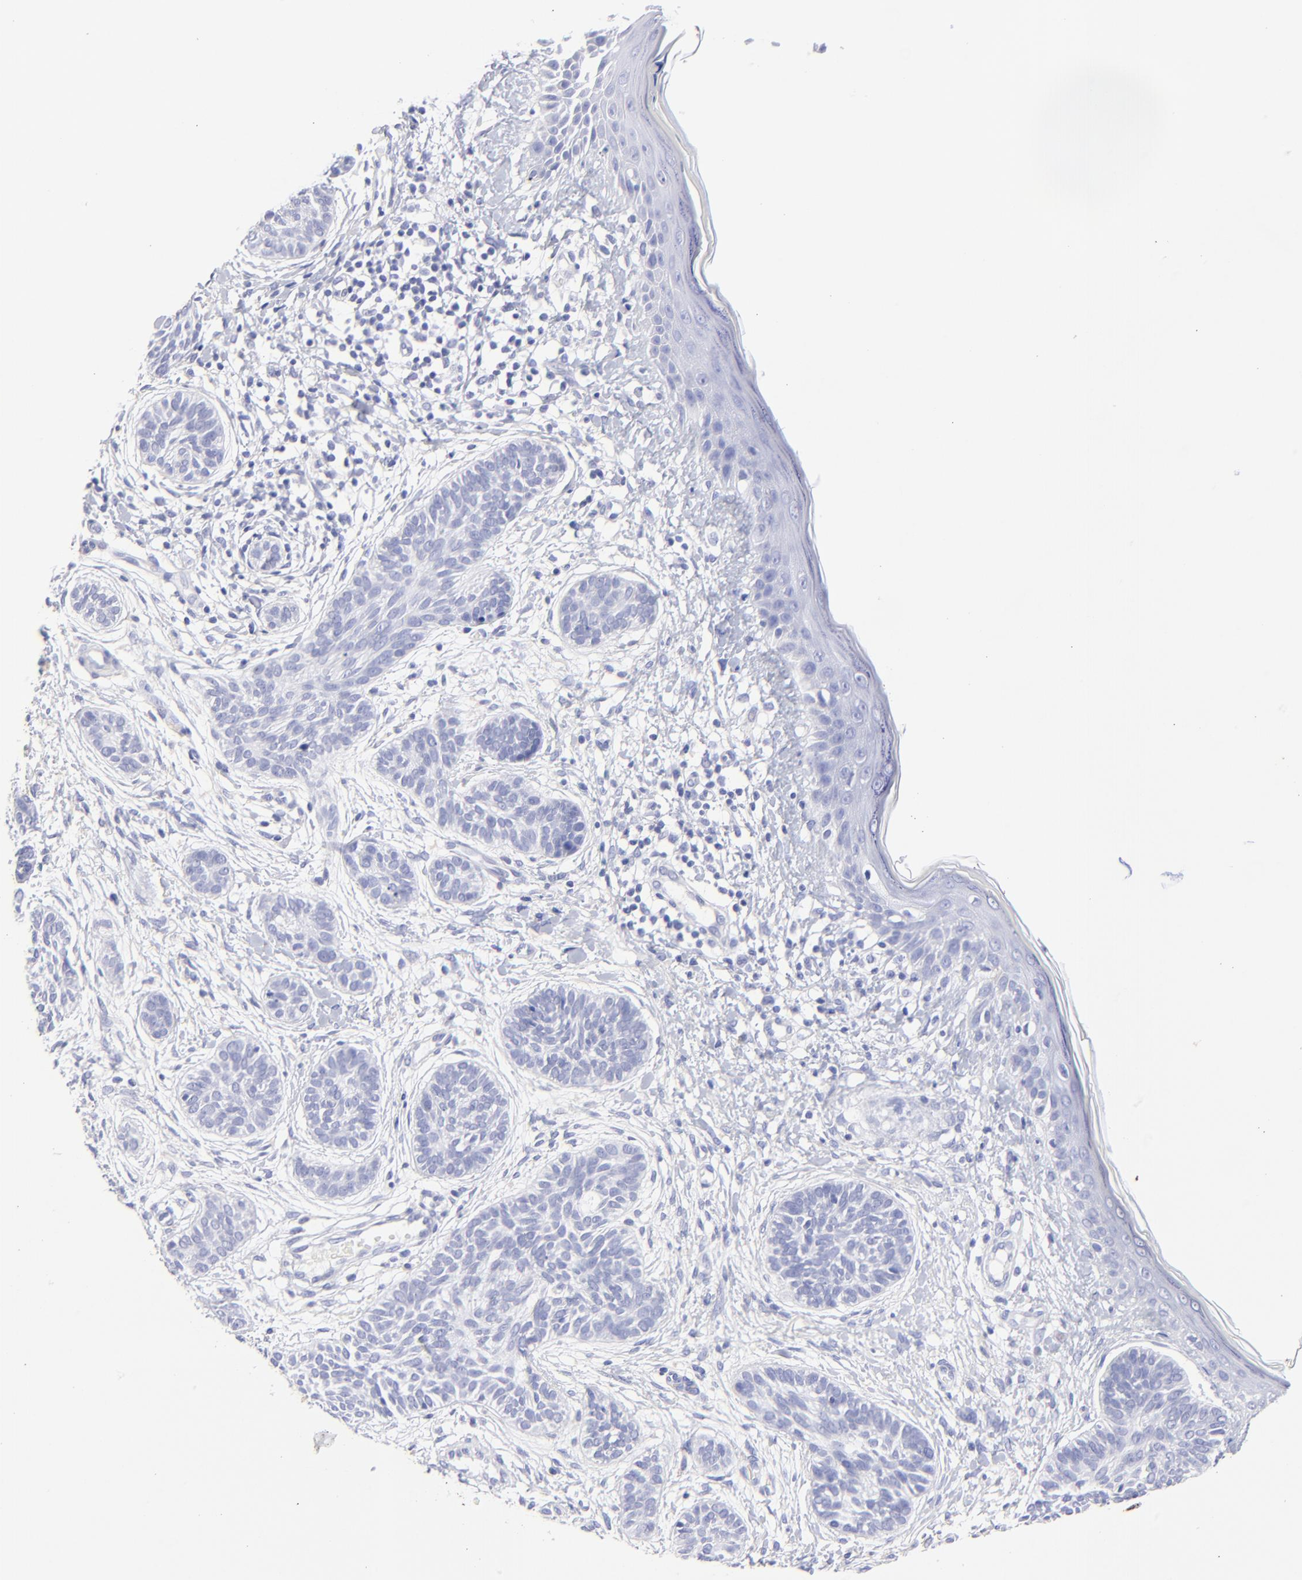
{"staining": {"intensity": "negative", "quantity": "none", "location": "none"}, "tissue": "skin cancer", "cell_type": "Tumor cells", "image_type": "cancer", "snomed": [{"axis": "morphology", "description": "Normal tissue, NOS"}, {"axis": "morphology", "description": "Basal cell carcinoma"}, {"axis": "topography", "description": "Skin"}], "caption": "Photomicrograph shows no significant protein staining in tumor cells of basal cell carcinoma (skin).", "gene": "HORMAD2", "patient": {"sex": "male", "age": 63}}